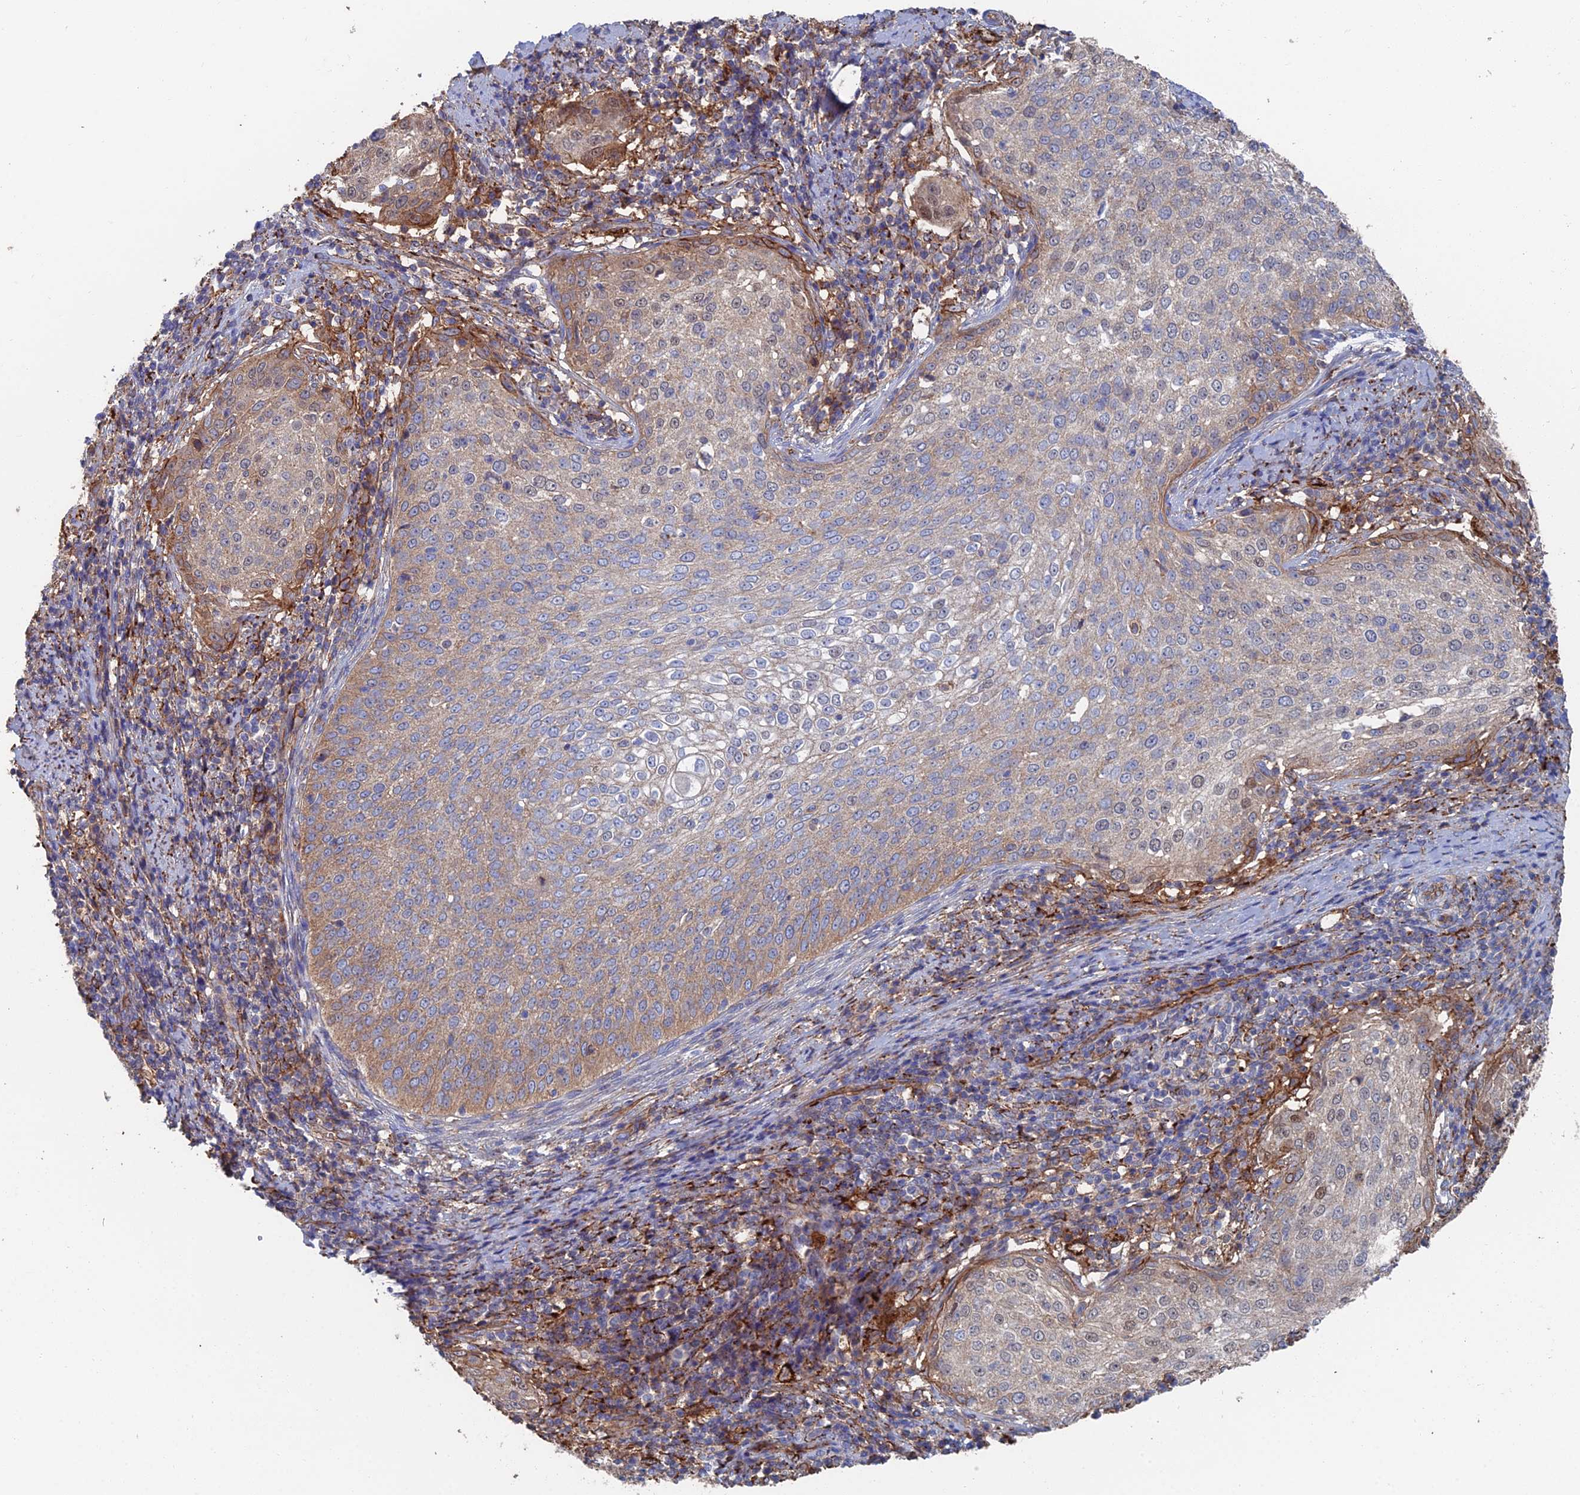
{"staining": {"intensity": "moderate", "quantity": "25%-75%", "location": "cytoplasmic/membranous"}, "tissue": "cervical cancer", "cell_type": "Tumor cells", "image_type": "cancer", "snomed": [{"axis": "morphology", "description": "Squamous cell carcinoma, NOS"}, {"axis": "topography", "description": "Cervix"}], "caption": "Cervical cancer (squamous cell carcinoma) tissue displays moderate cytoplasmic/membranous staining in approximately 25%-75% of tumor cells", "gene": "SNX11", "patient": {"sex": "female", "age": 57}}